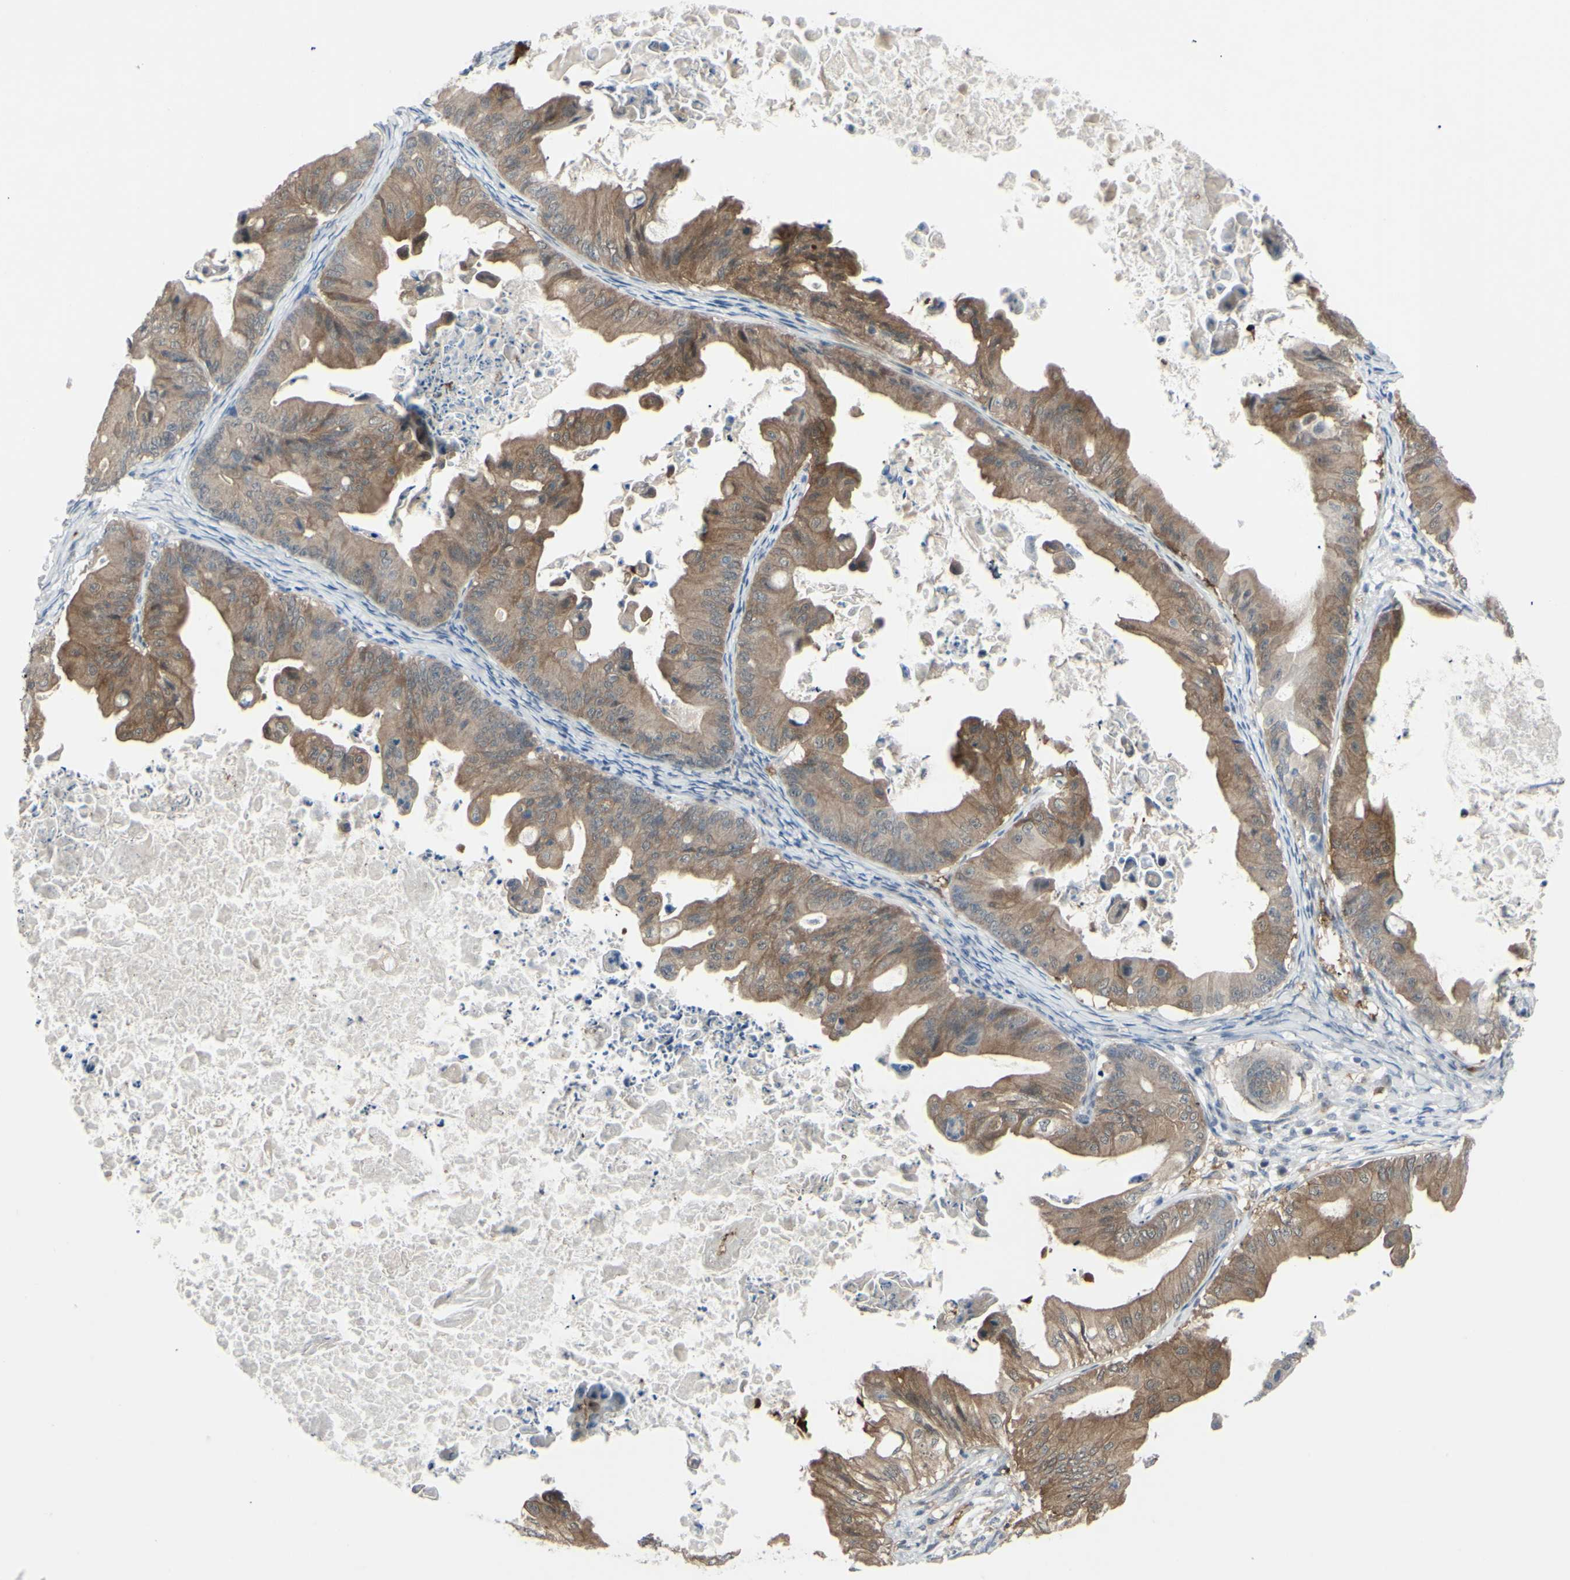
{"staining": {"intensity": "moderate", "quantity": ">75%", "location": "cytoplasmic/membranous"}, "tissue": "ovarian cancer", "cell_type": "Tumor cells", "image_type": "cancer", "snomed": [{"axis": "morphology", "description": "Cystadenocarcinoma, mucinous, NOS"}, {"axis": "topography", "description": "Ovary"}], "caption": "Human ovarian cancer (mucinous cystadenocarcinoma) stained for a protein (brown) exhibits moderate cytoplasmic/membranous positive expression in approximately >75% of tumor cells.", "gene": "ETNK1", "patient": {"sex": "female", "age": 37}}